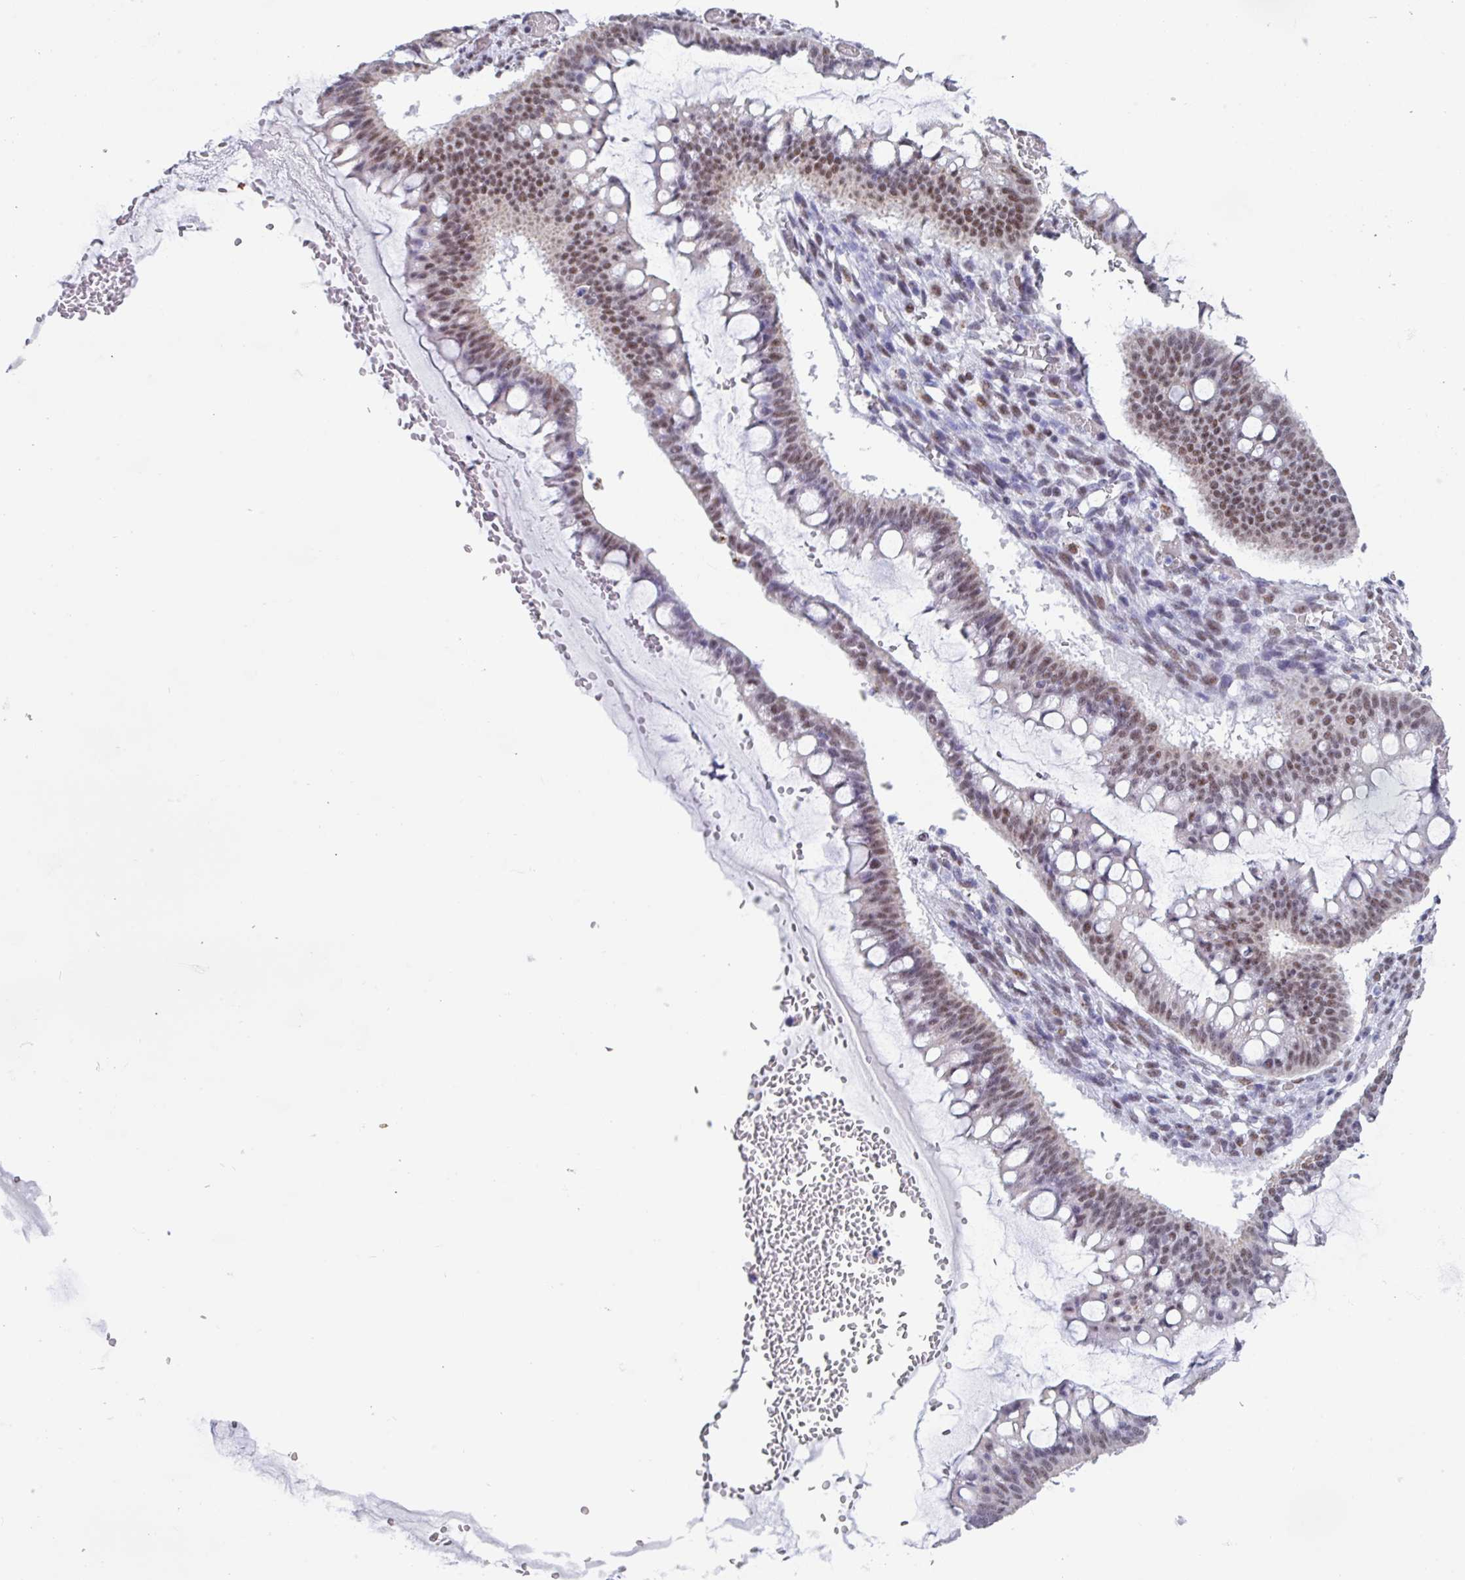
{"staining": {"intensity": "moderate", "quantity": "25%-75%", "location": "nuclear"}, "tissue": "ovarian cancer", "cell_type": "Tumor cells", "image_type": "cancer", "snomed": [{"axis": "morphology", "description": "Cystadenocarcinoma, mucinous, NOS"}, {"axis": "topography", "description": "Ovary"}], "caption": "A micrograph of human mucinous cystadenocarcinoma (ovarian) stained for a protein exhibits moderate nuclear brown staining in tumor cells. The staining was performed using DAB (3,3'-diaminobenzidine) to visualize the protein expression in brown, while the nuclei were stained in blue with hematoxylin (Magnification: 20x).", "gene": "PUF60", "patient": {"sex": "female", "age": 73}}